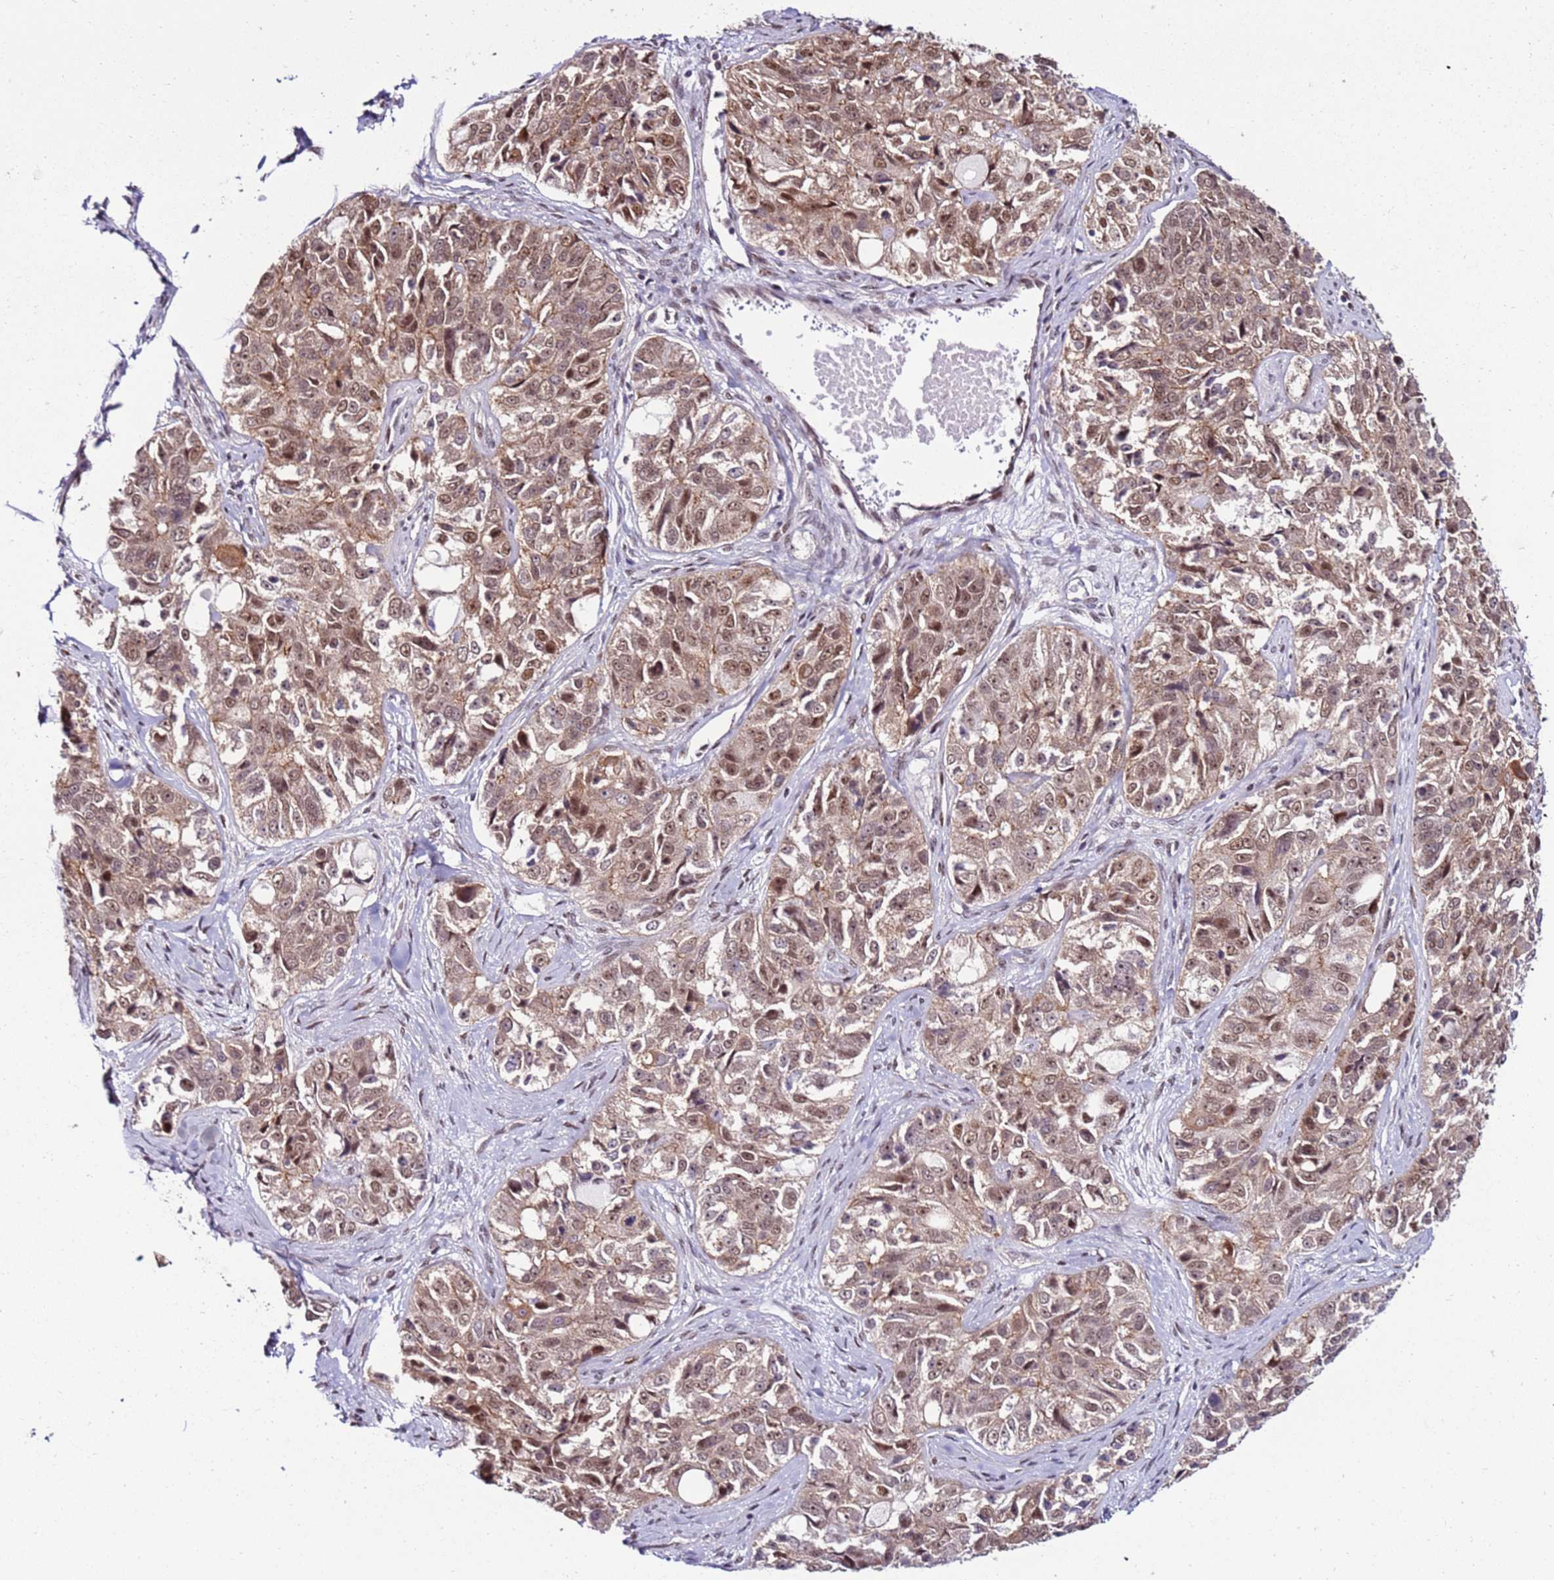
{"staining": {"intensity": "moderate", "quantity": ">75%", "location": "cytoplasmic/membranous,nuclear"}, "tissue": "ovarian cancer", "cell_type": "Tumor cells", "image_type": "cancer", "snomed": [{"axis": "morphology", "description": "Carcinoma, endometroid"}, {"axis": "topography", "description": "Ovary"}], "caption": "Ovarian endometroid carcinoma stained with DAB IHC shows medium levels of moderate cytoplasmic/membranous and nuclear staining in approximately >75% of tumor cells.", "gene": "KPNA4", "patient": {"sex": "female", "age": 51}}